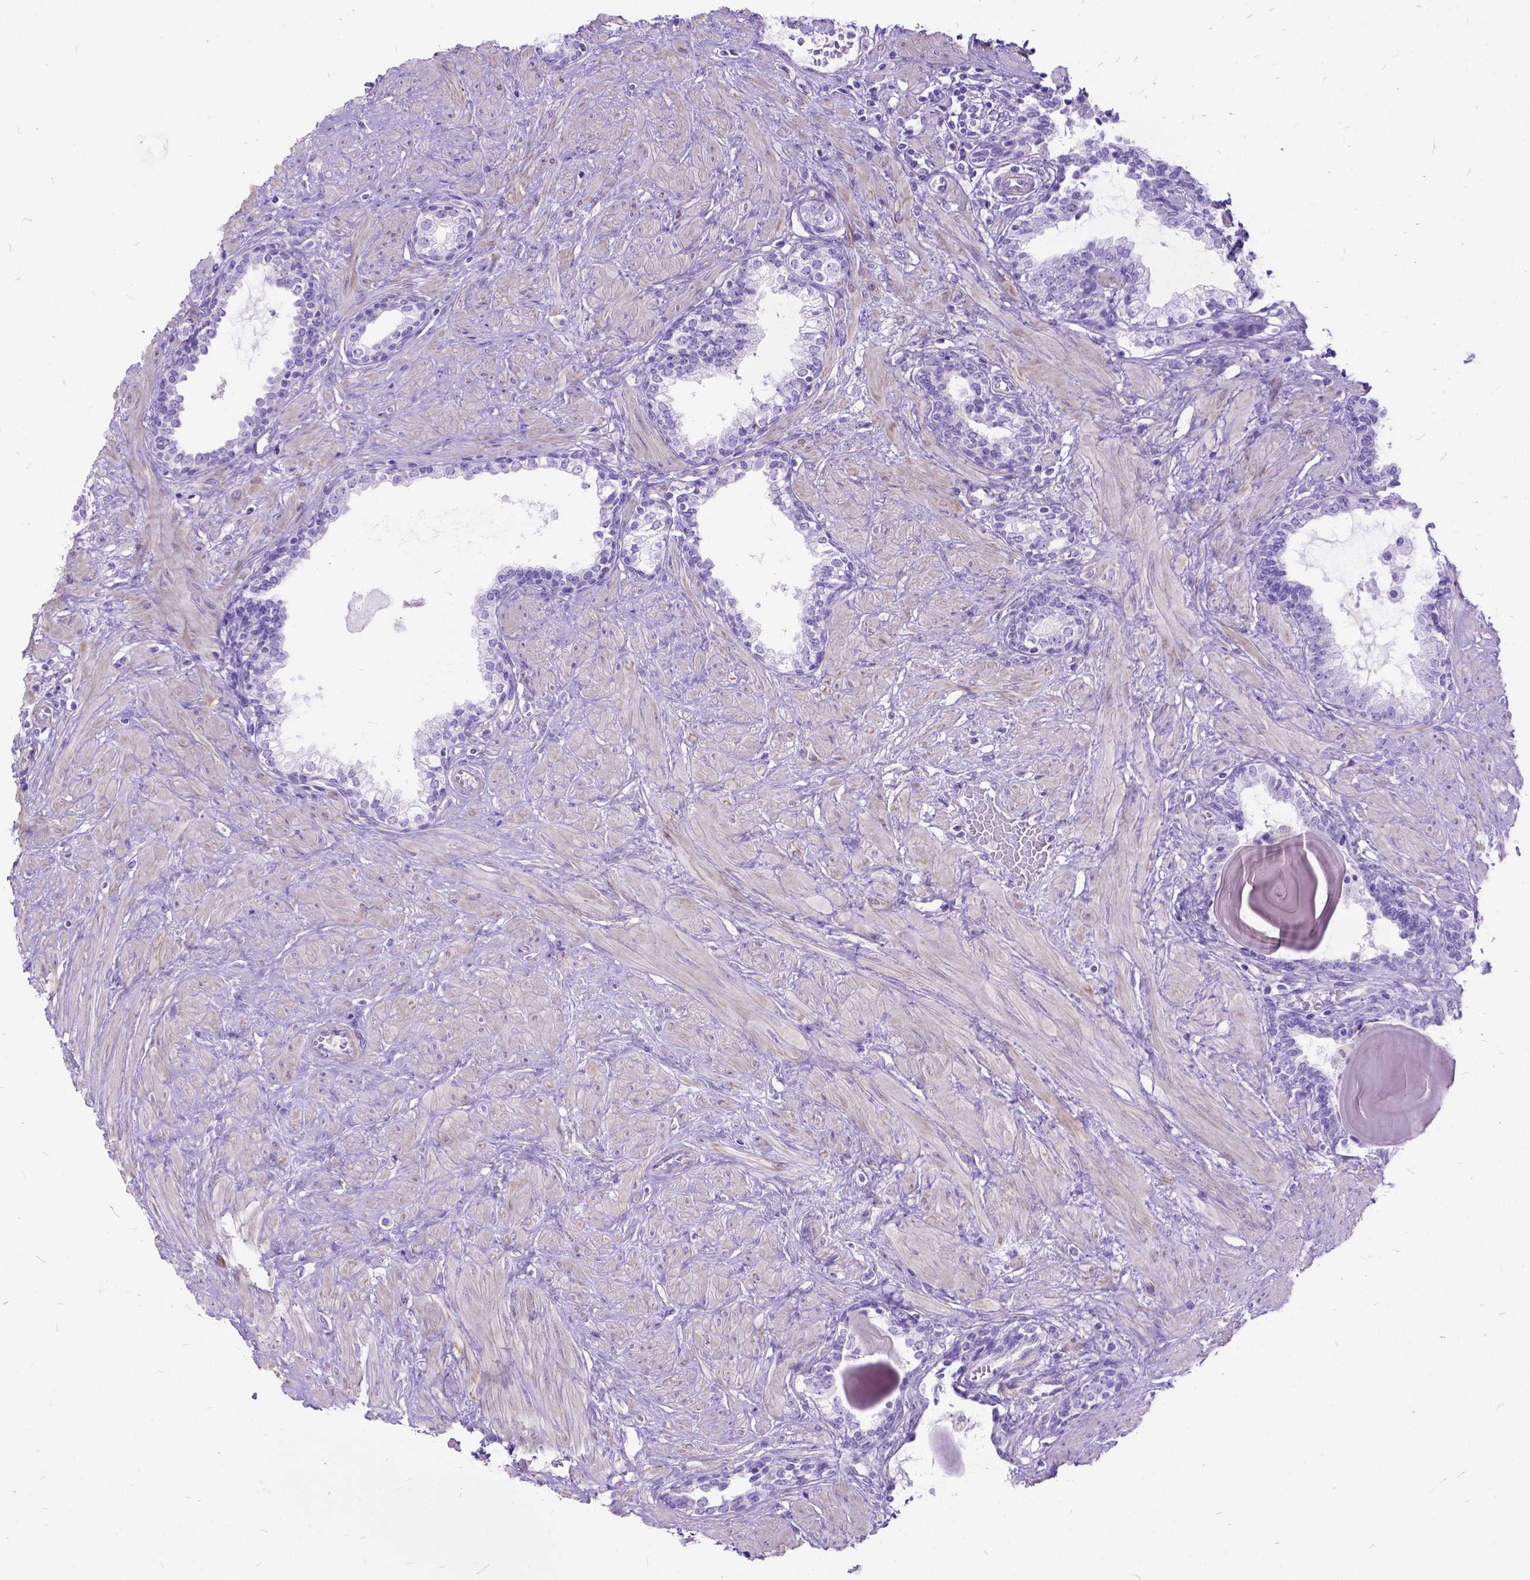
{"staining": {"intensity": "negative", "quantity": "none", "location": "none"}, "tissue": "prostate", "cell_type": "Glandular cells", "image_type": "normal", "snomed": [{"axis": "morphology", "description": "Normal tissue, NOS"}, {"axis": "topography", "description": "Prostate"}], "caption": "Immunohistochemical staining of benign human prostate demonstrates no significant positivity in glandular cells. The staining is performed using DAB (3,3'-diaminobenzidine) brown chromogen with nuclei counter-stained in using hematoxylin.", "gene": "ARL9", "patient": {"sex": "male", "age": 55}}